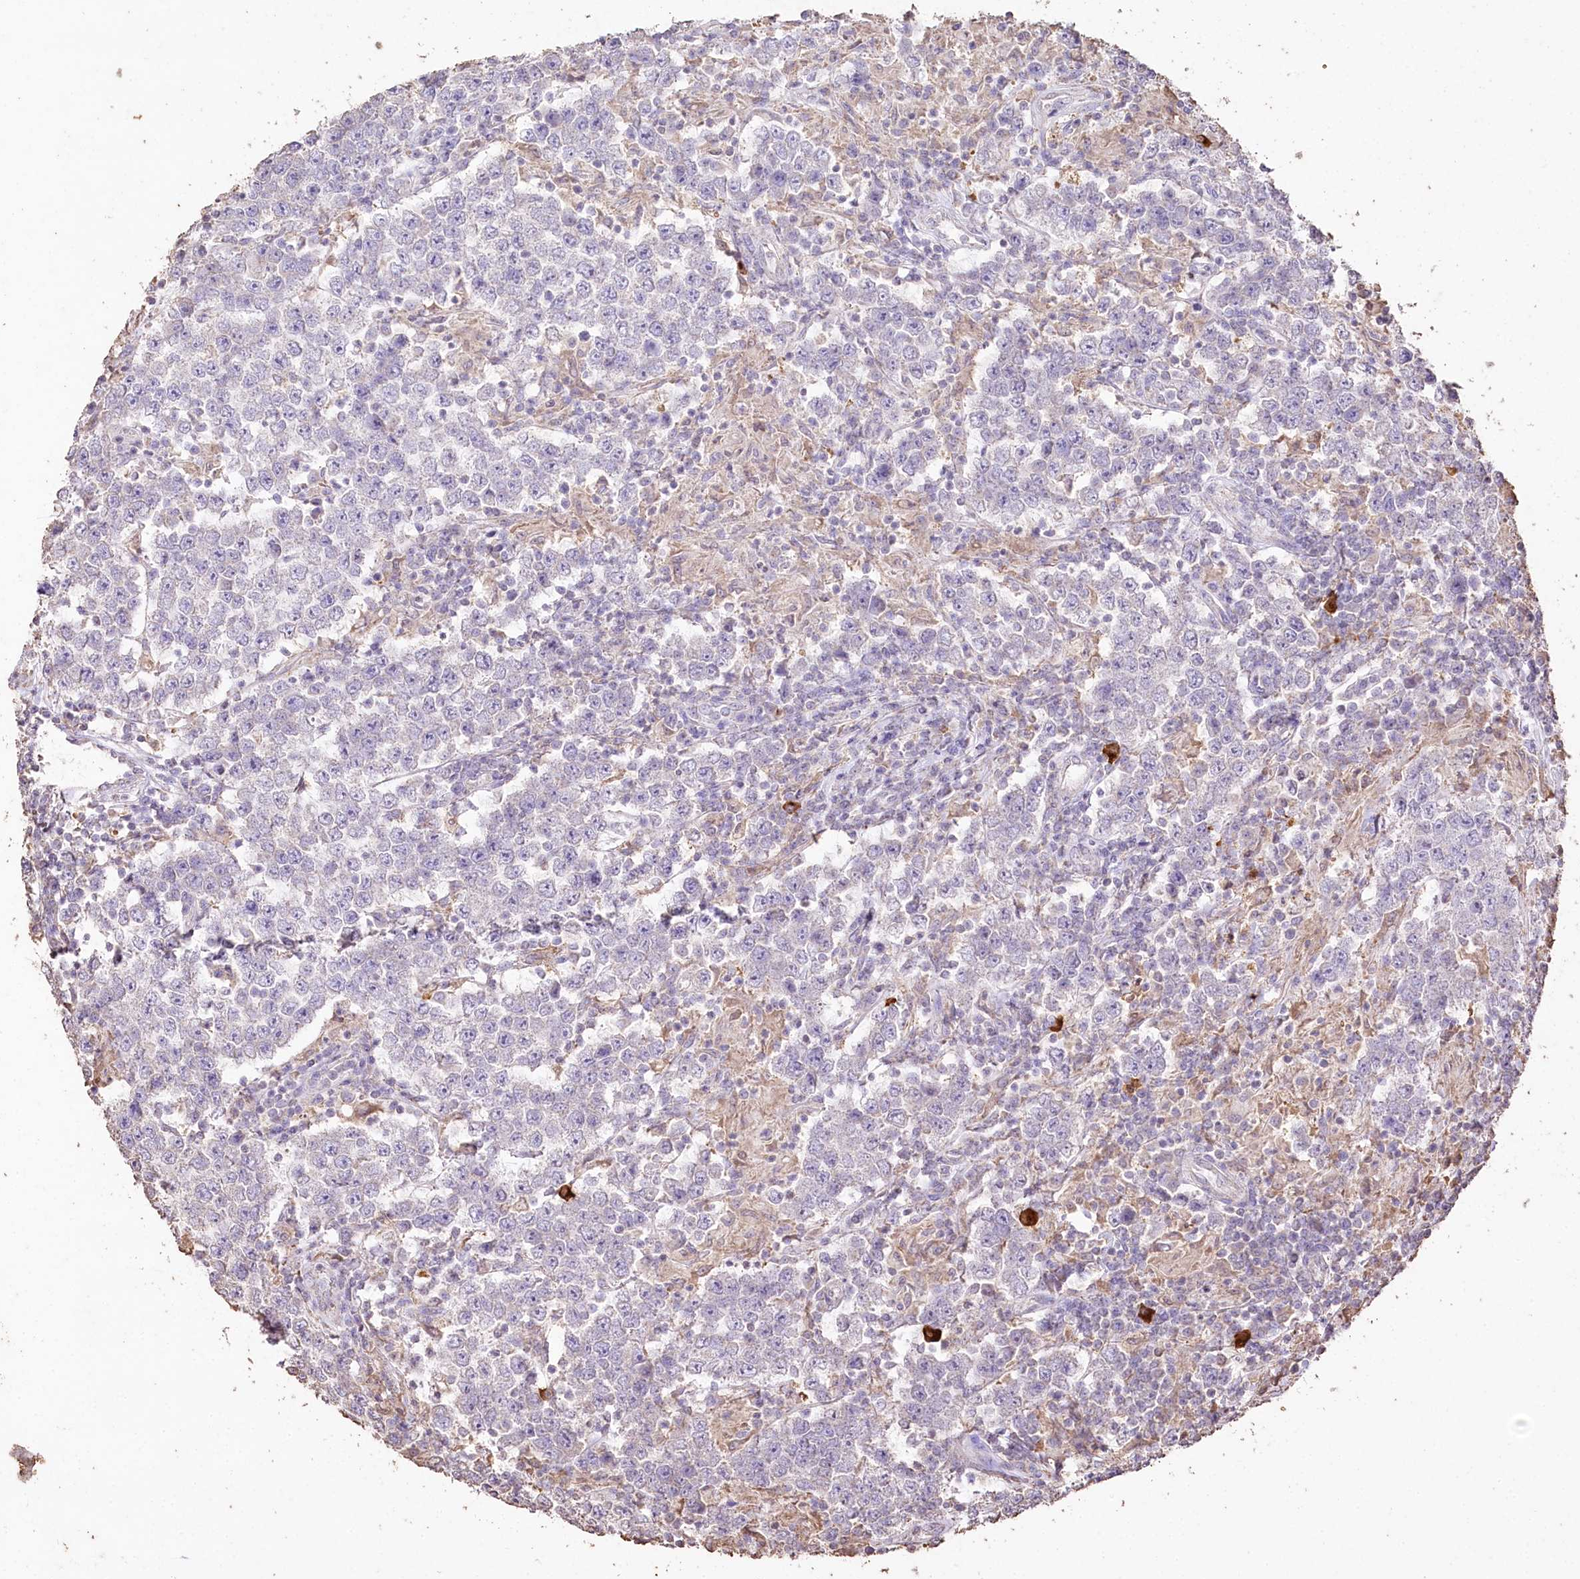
{"staining": {"intensity": "negative", "quantity": "none", "location": "none"}, "tissue": "testis cancer", "cell_type": "Tumor cells", "image_type": "cancer", "snomed": [{"axis": "morphology", "description": "Normal tissue, NOS"}, {"axis": "morphology", "description": "Urothelial carcinoma, High grade"}, {"axis": "morphology", "description": "Seminoma, NOS"}, {"axis": "morphology", "description": "Carcinoma, Embryonal, NOS"}, {"axis": "topography", "description": "Urinary bladder"}, {"axis": "topography", "description": "Testis"}], "caption": "An immunohistochemistry photomicrograph of testis seminoma is shown. There is no staining in tumor cells of testis seminoma.", "gene": "IREB2", "patient": {"sex": "male", "age": 41}}